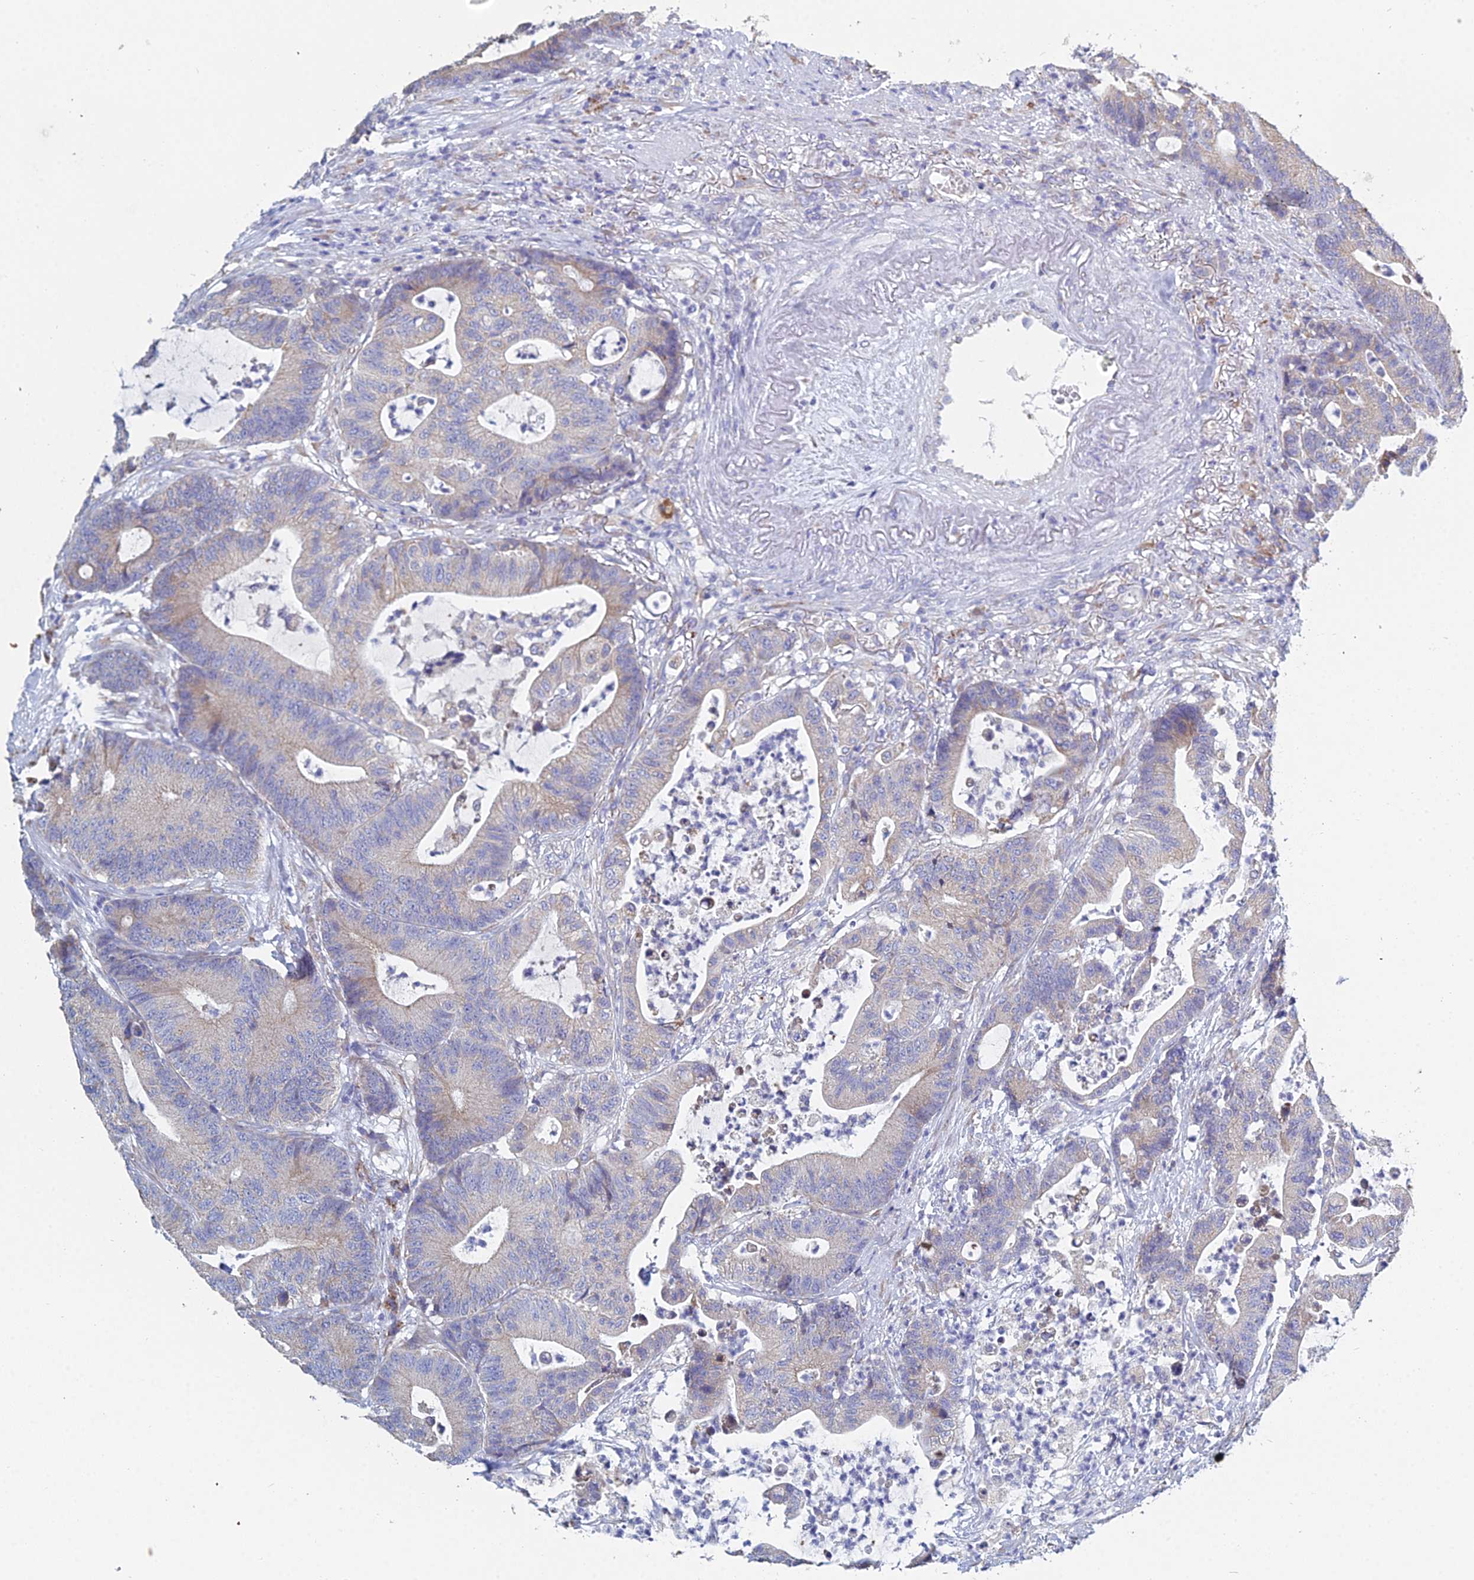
{"staining": {"intensity": "weak", "quantity": "<25%", "location": "cytoplasmic/membranous"}, "tissue": "colorectal cancer", "cell_type": "Tumor cells", "image_type": "cancer", "snomed": [{"axis": "morphology", "description": "Adenocarcinoma, NOS"}, {"axis": "topography", "description": "Colon"}], "caption": "This is an immunohistochemistry (IHC) micrograph of adenocarcinoma (colorectal). There is no expression in tumor cells.", "gene": "CRACR2B", "patient": {"sex": "female", "age": 84}}